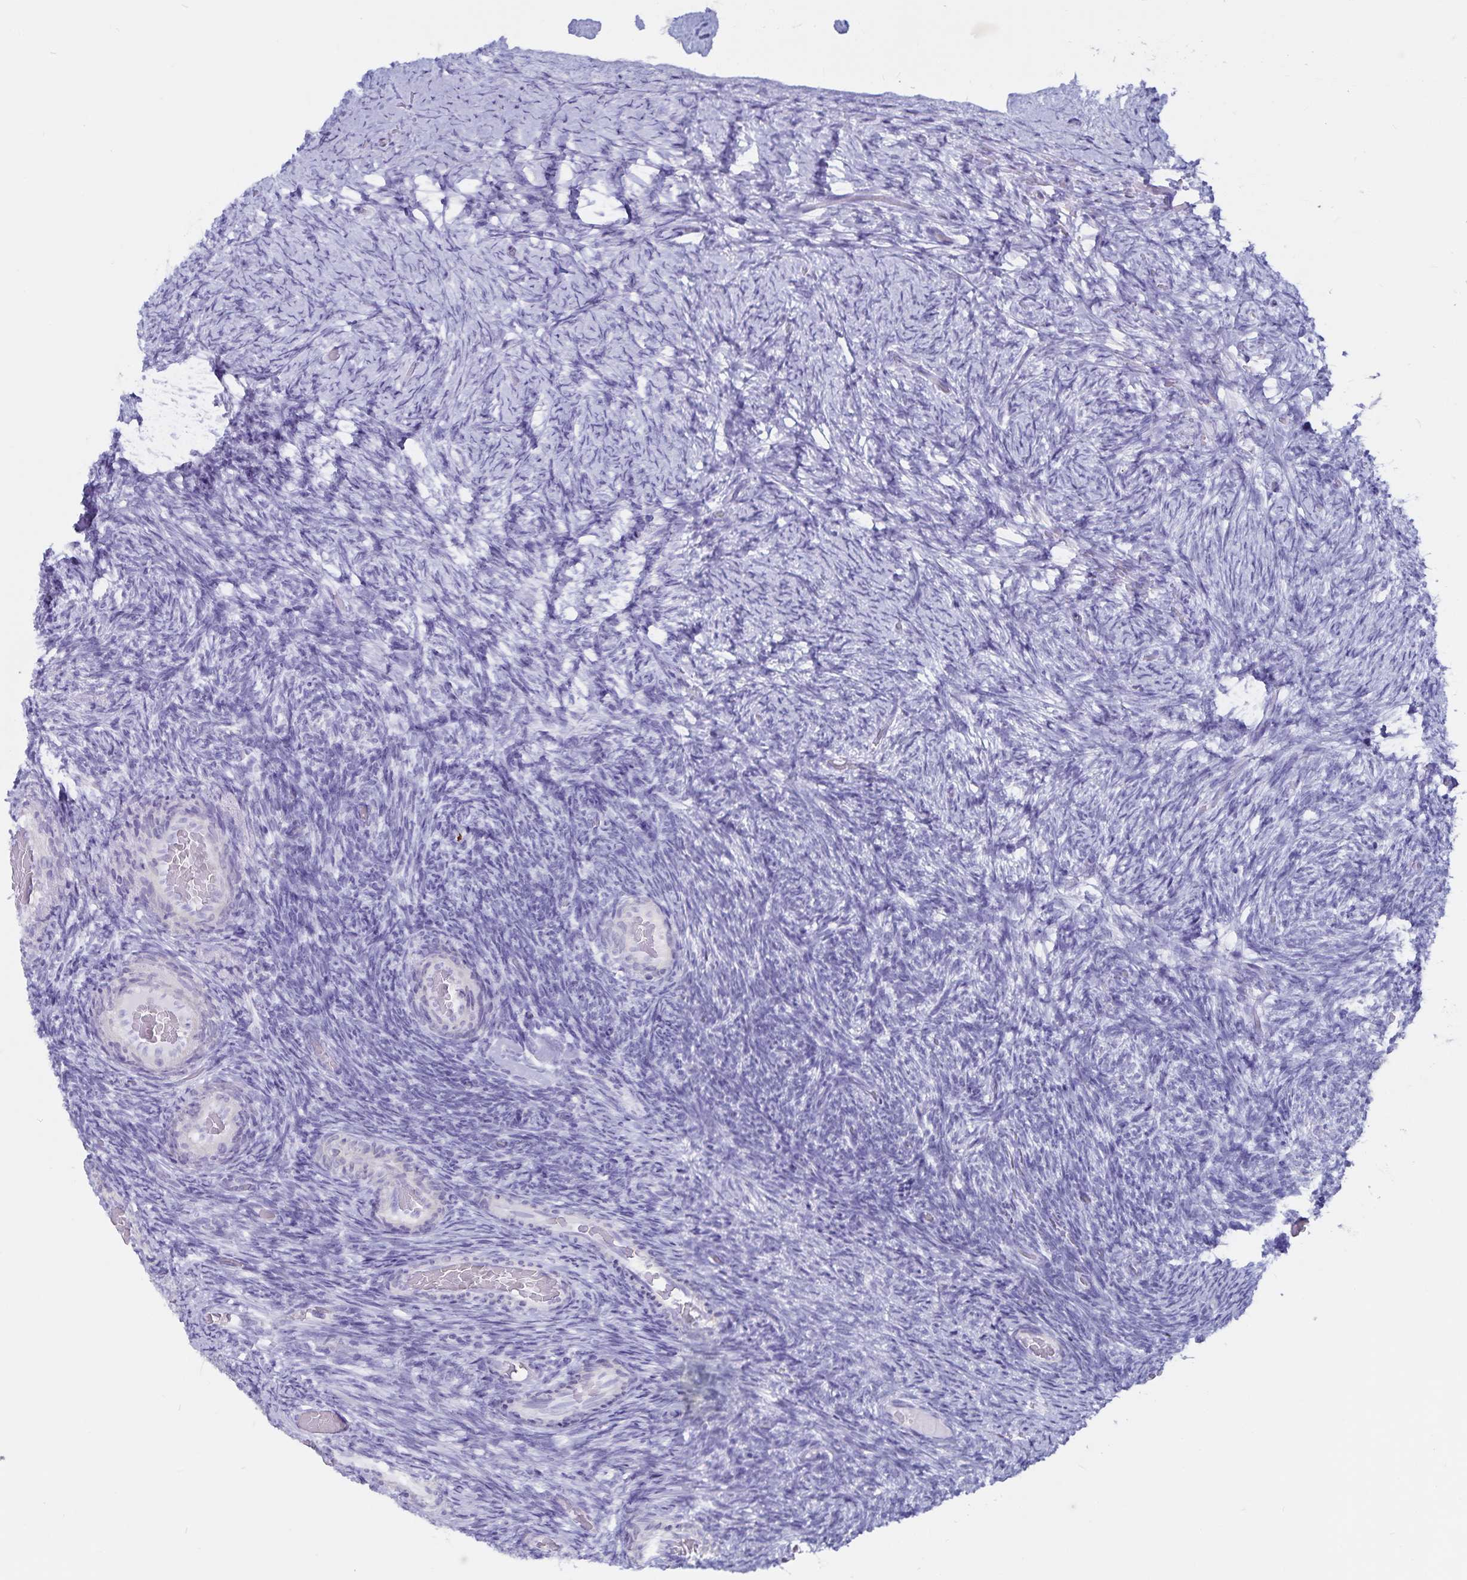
{"staining": {"intensity": "negative", "quantity": "none", "location": "none"}, "tissue": "ovary", "cell_type": "Ovarian stroma cells", "image_type": "normal", "snomed": [{"axis": "morphology", "description": "Normal tissue, NOS"}, {"axis": "topography", "description": "Ovary"}], "caption": "Ovary stained for a protein using immunohistochemistry reveals no positivity ovarian stroma cells.", "gene": "GPR137", "patient": {"sex": "female", "age": 34}}